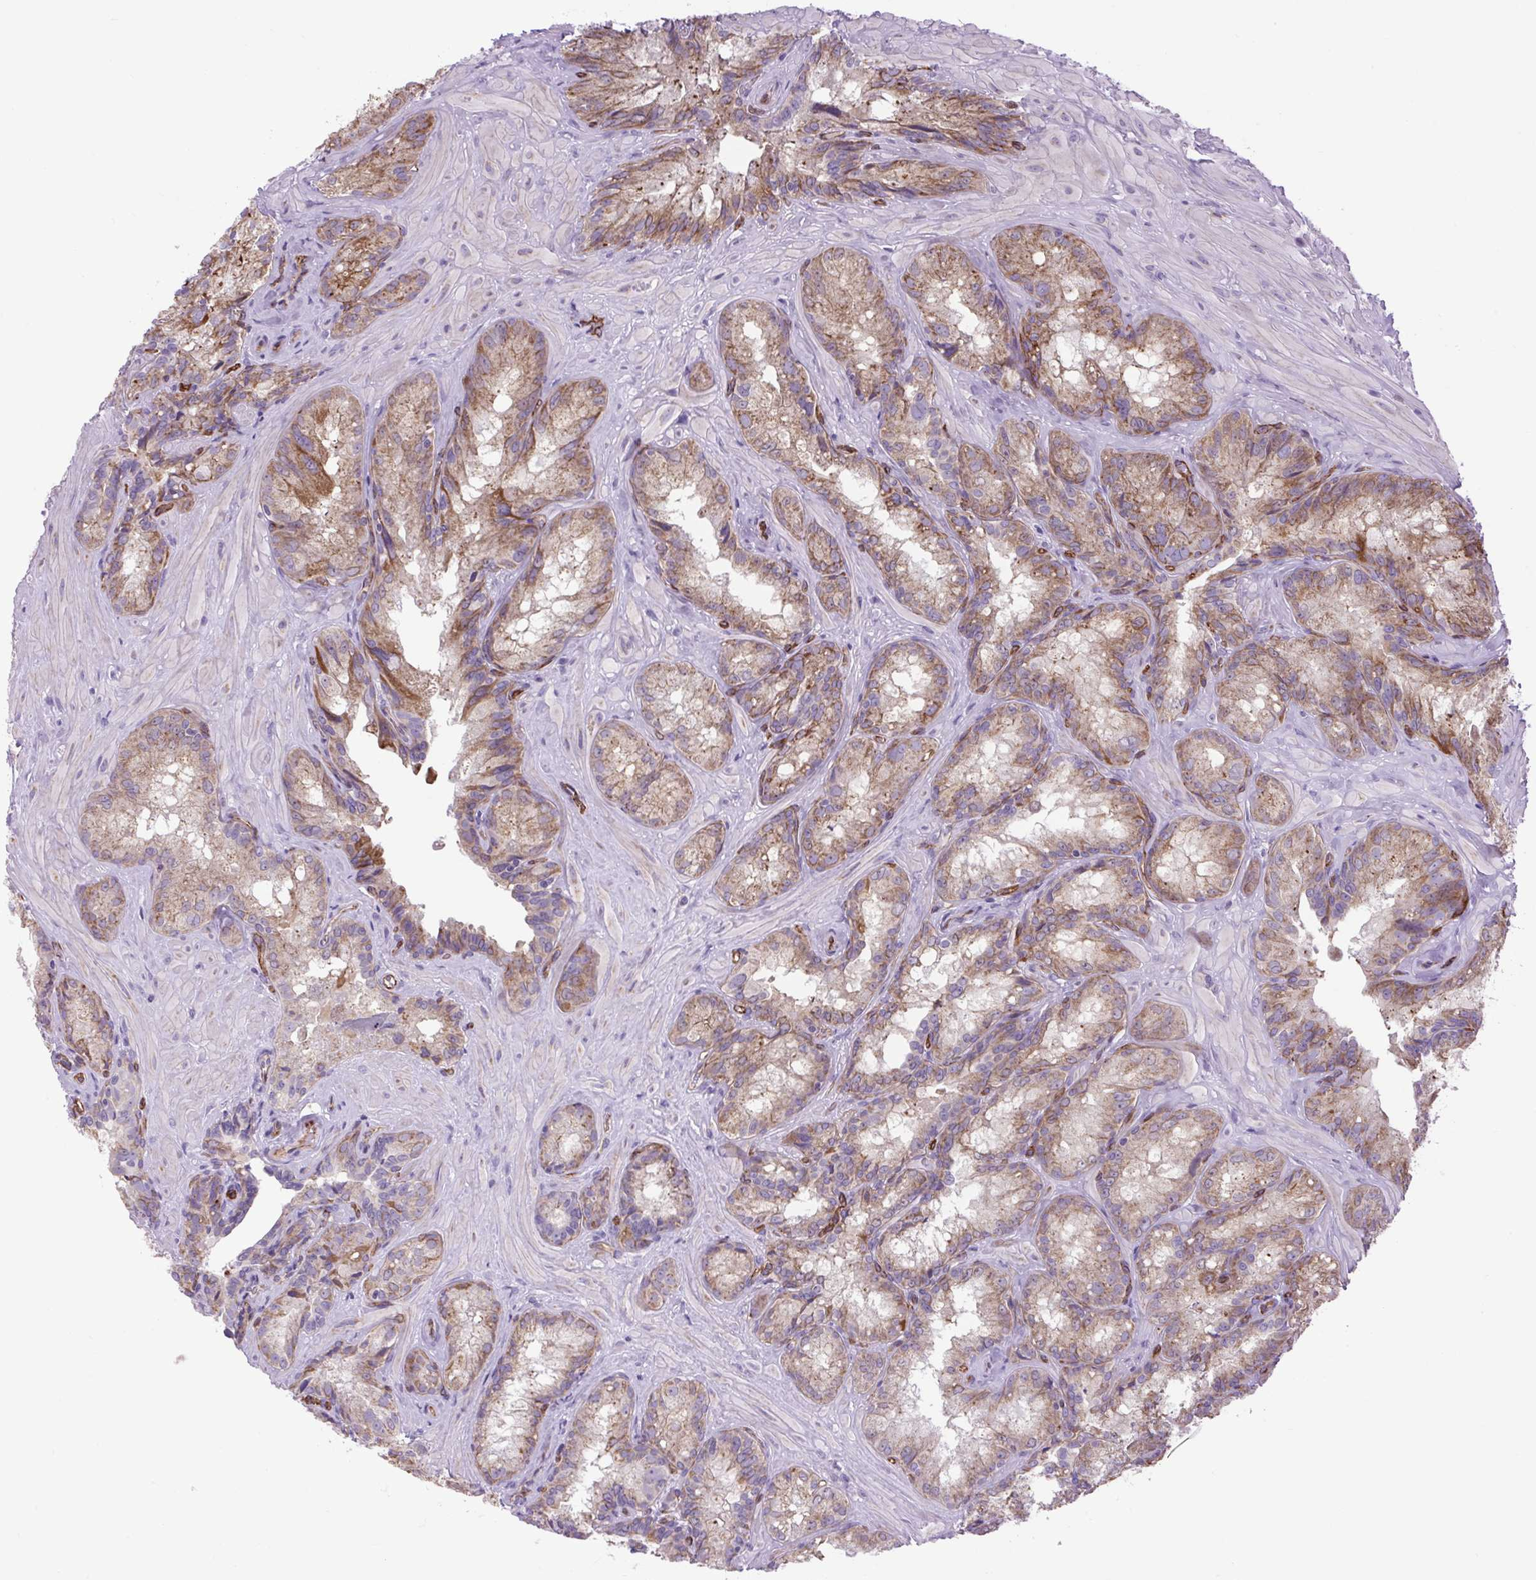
{"staining": {"intensity": "moderate", "quantity": "25%-75%", "location": "cytoplasmic/membranous"}, "tissue": "seminal vesicle", "cell_type": "Glandular cells", "image_type": "normal", "snomed": [{"axis": "morphology", "description": "Normal tissue, NOS"}, {"axis": "topography", "description": "Seminal veicle"}], "caption": "Protein expression by immunohistochemistry (IHC) demonstrates moderate cytoplasmic/membranous positivity in about 25%-75% of glandular cells in unremarkable seminal vesicle.", "gene": "RNASE10", "patient": {"sex": "male", "age": 47}}